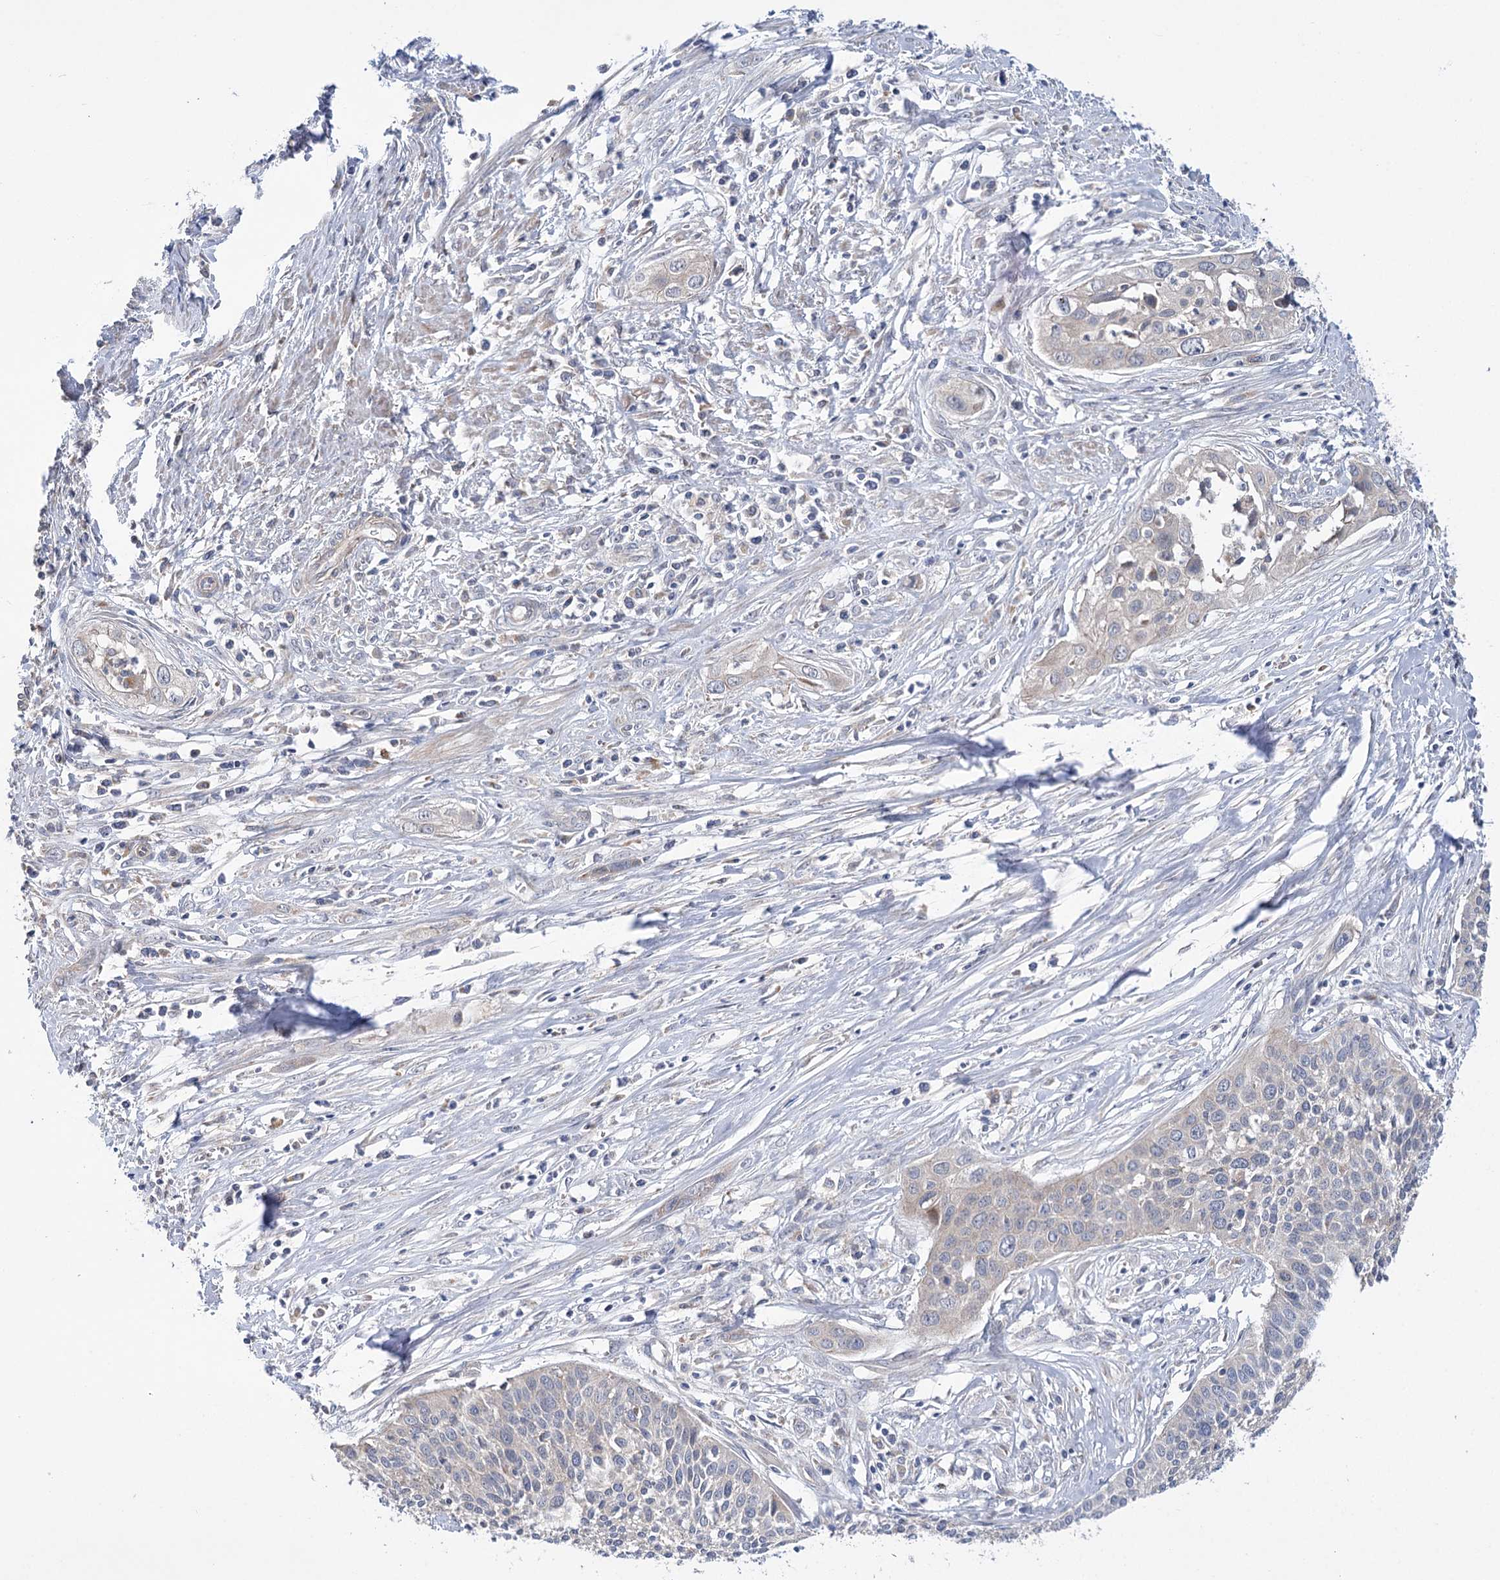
{"staining": {"intensity": "negative", "quantity": "none", "location": "none"}, "tissue": "cervical cancer", "cell_type": "Tumor cells", "image_type": "cancer", "snomed": [{"axis": "morphology", "description": "Squamous cell carcinoma, NOS"}, {"axis": "topography", "description": "Cervix"}], "caption": "There is no significant positivity in tumor cells of cervical squamous cell carcinoma.", "gene": "VPS37B", "patient": {"sex": "female", "age": 34}}